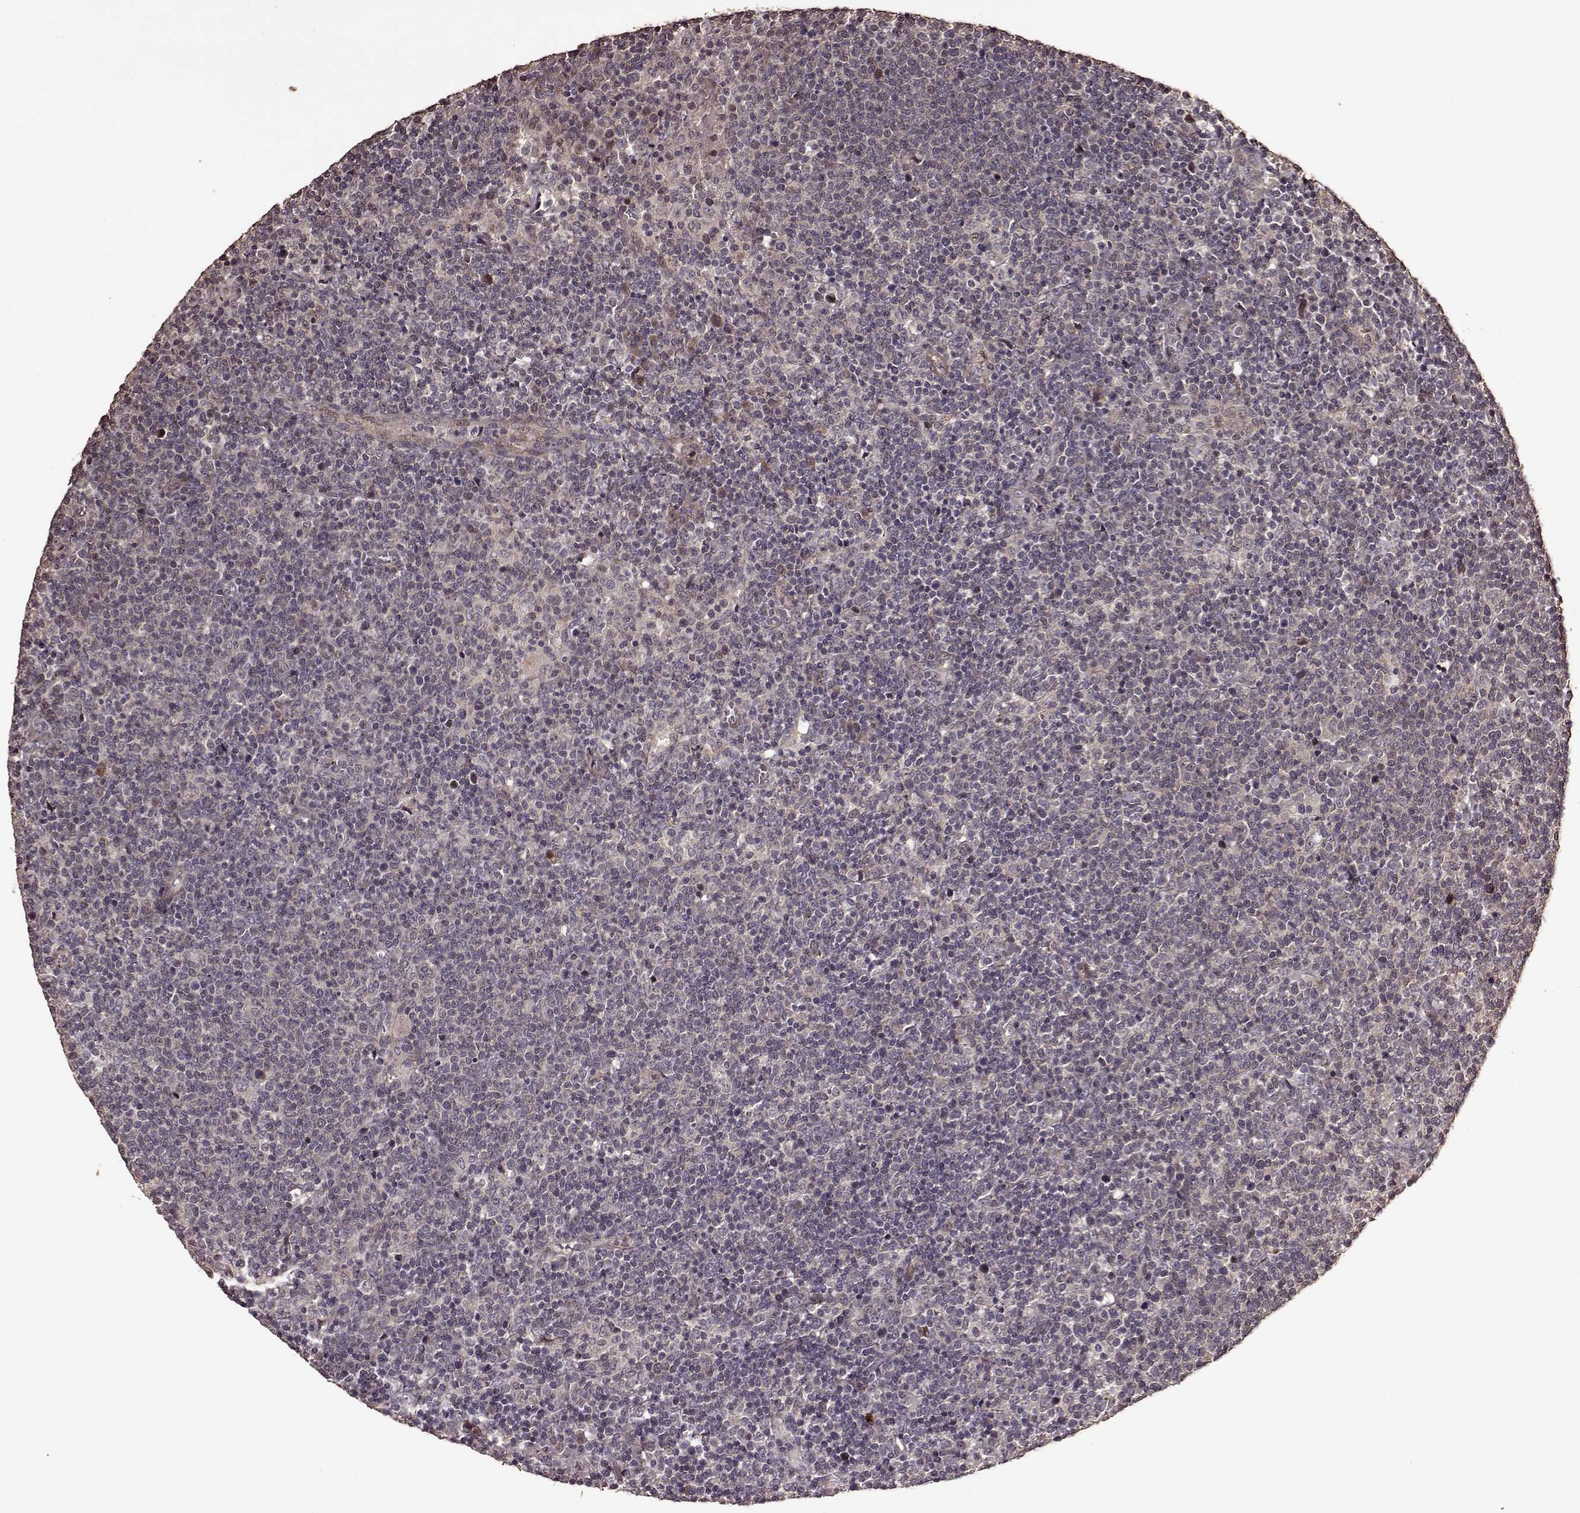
{"staining": {"intensity": "negative", "quantity": "none", "location": "none"}, "tissue": "lymphoma", "cell_type": "Tumor cells", "image_type": "cancer", "snomed": [{"axis": "morphology", "description": "Malignant lymphoma, non-Hodgkin's type, High grade"}, {"axis": "topography", "description": "Lymph node"}], "caption": "High power microscopy image of an IHC micrograph of malignant lymphoma, non-Hodgkin's type (high-grade), revealing no significant positivity in tumor cells.", "gene": "FBXW11", "patient": {"sex": "male", "age": 61}}